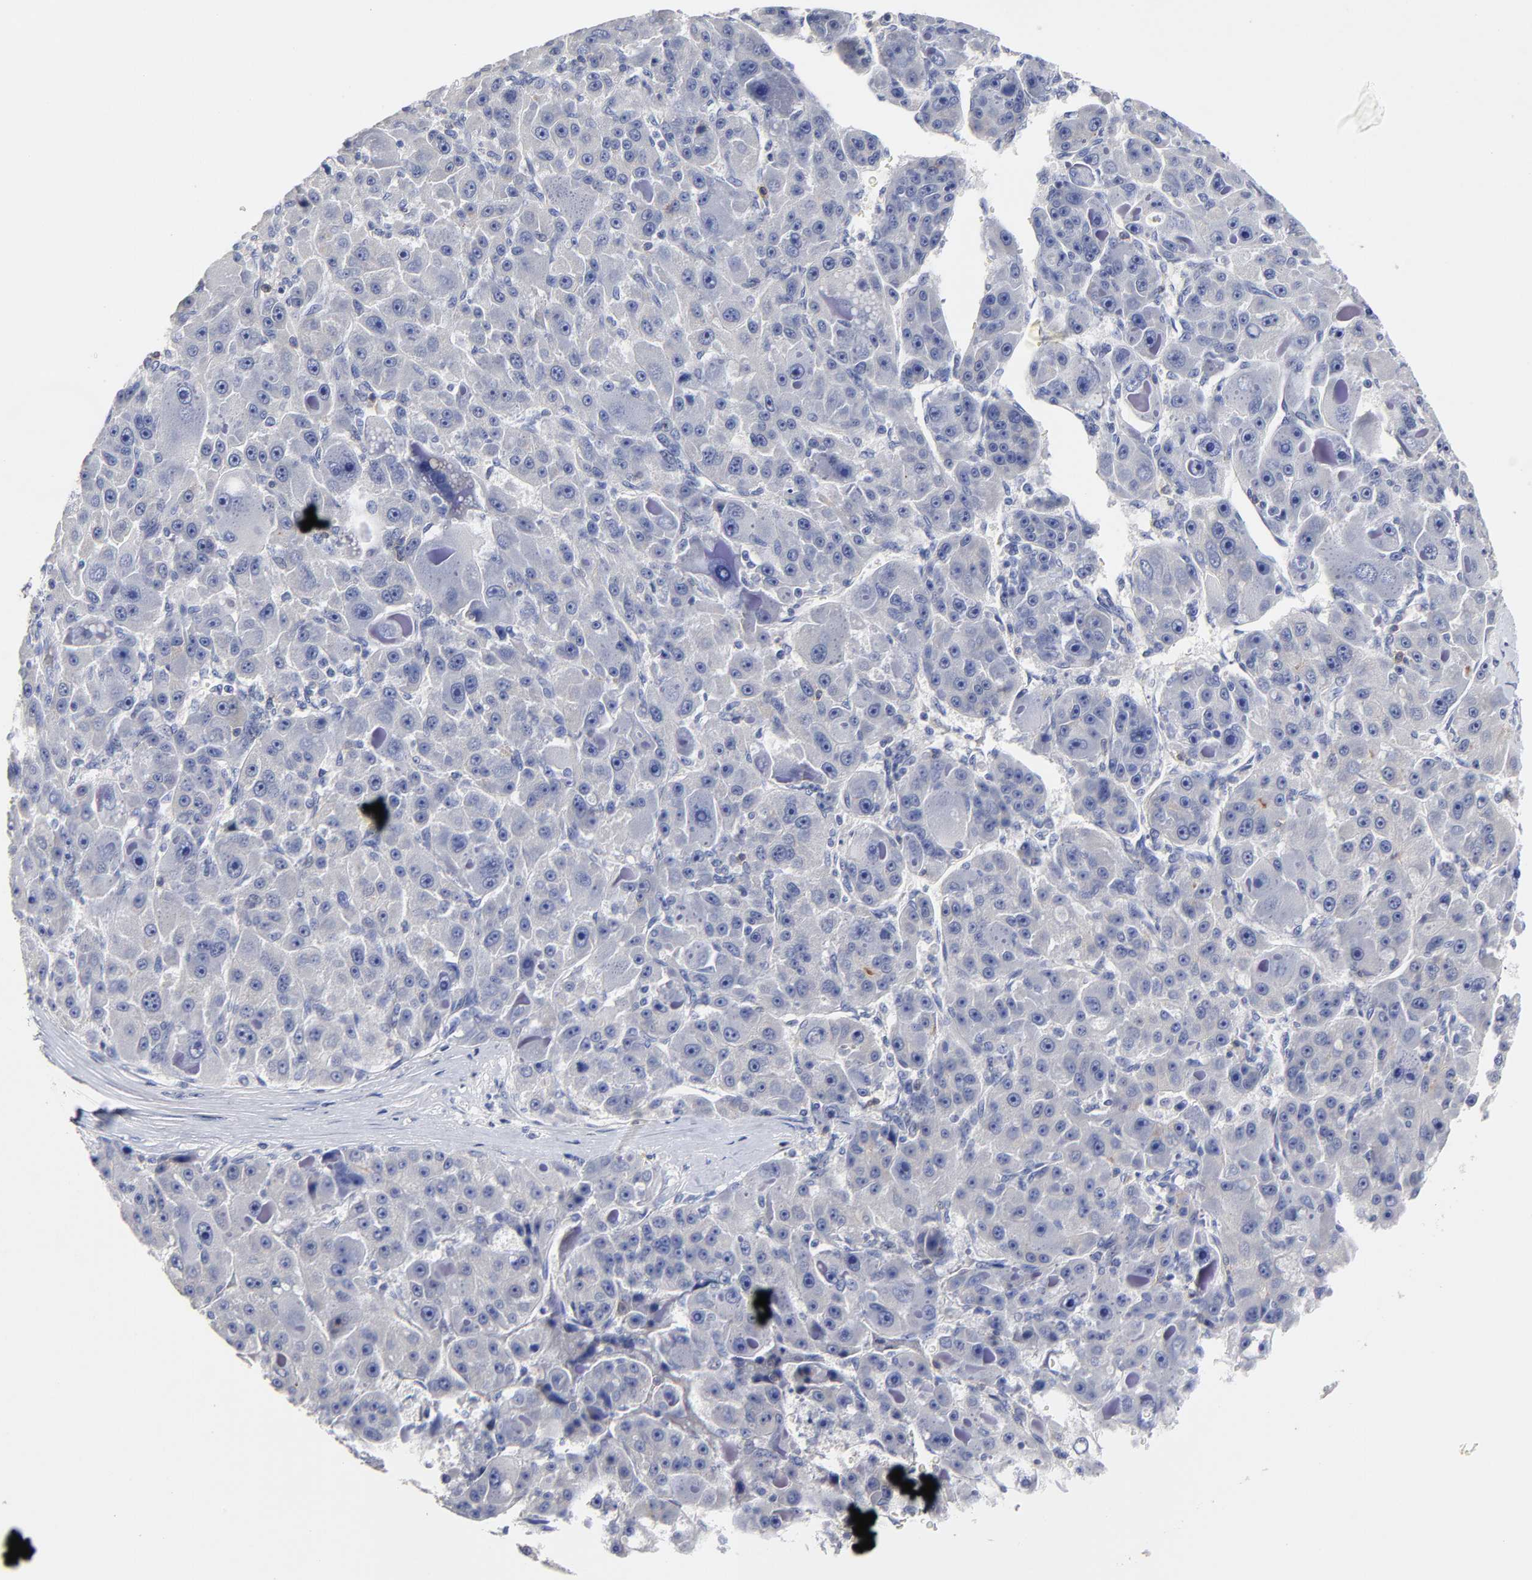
{"staining": {"intensity": "negative", "quantity": "none", "location": "none"}, "tissue": "liver cancer", "cell_type": "Tumor cells", "image_type": "cancer", "snomed": [{"axis": "morphology", "description": "Carcinoma, Hepatocellular, NOS"}, {"axis": "topography", "description": "Liver"}], "caption": "The micrograph displays no staining of tumor cells in liver cancer (hepatocellular carcinoma).", "gene": "TRAT1", "patient": {"sex": "male", "age": 76}}